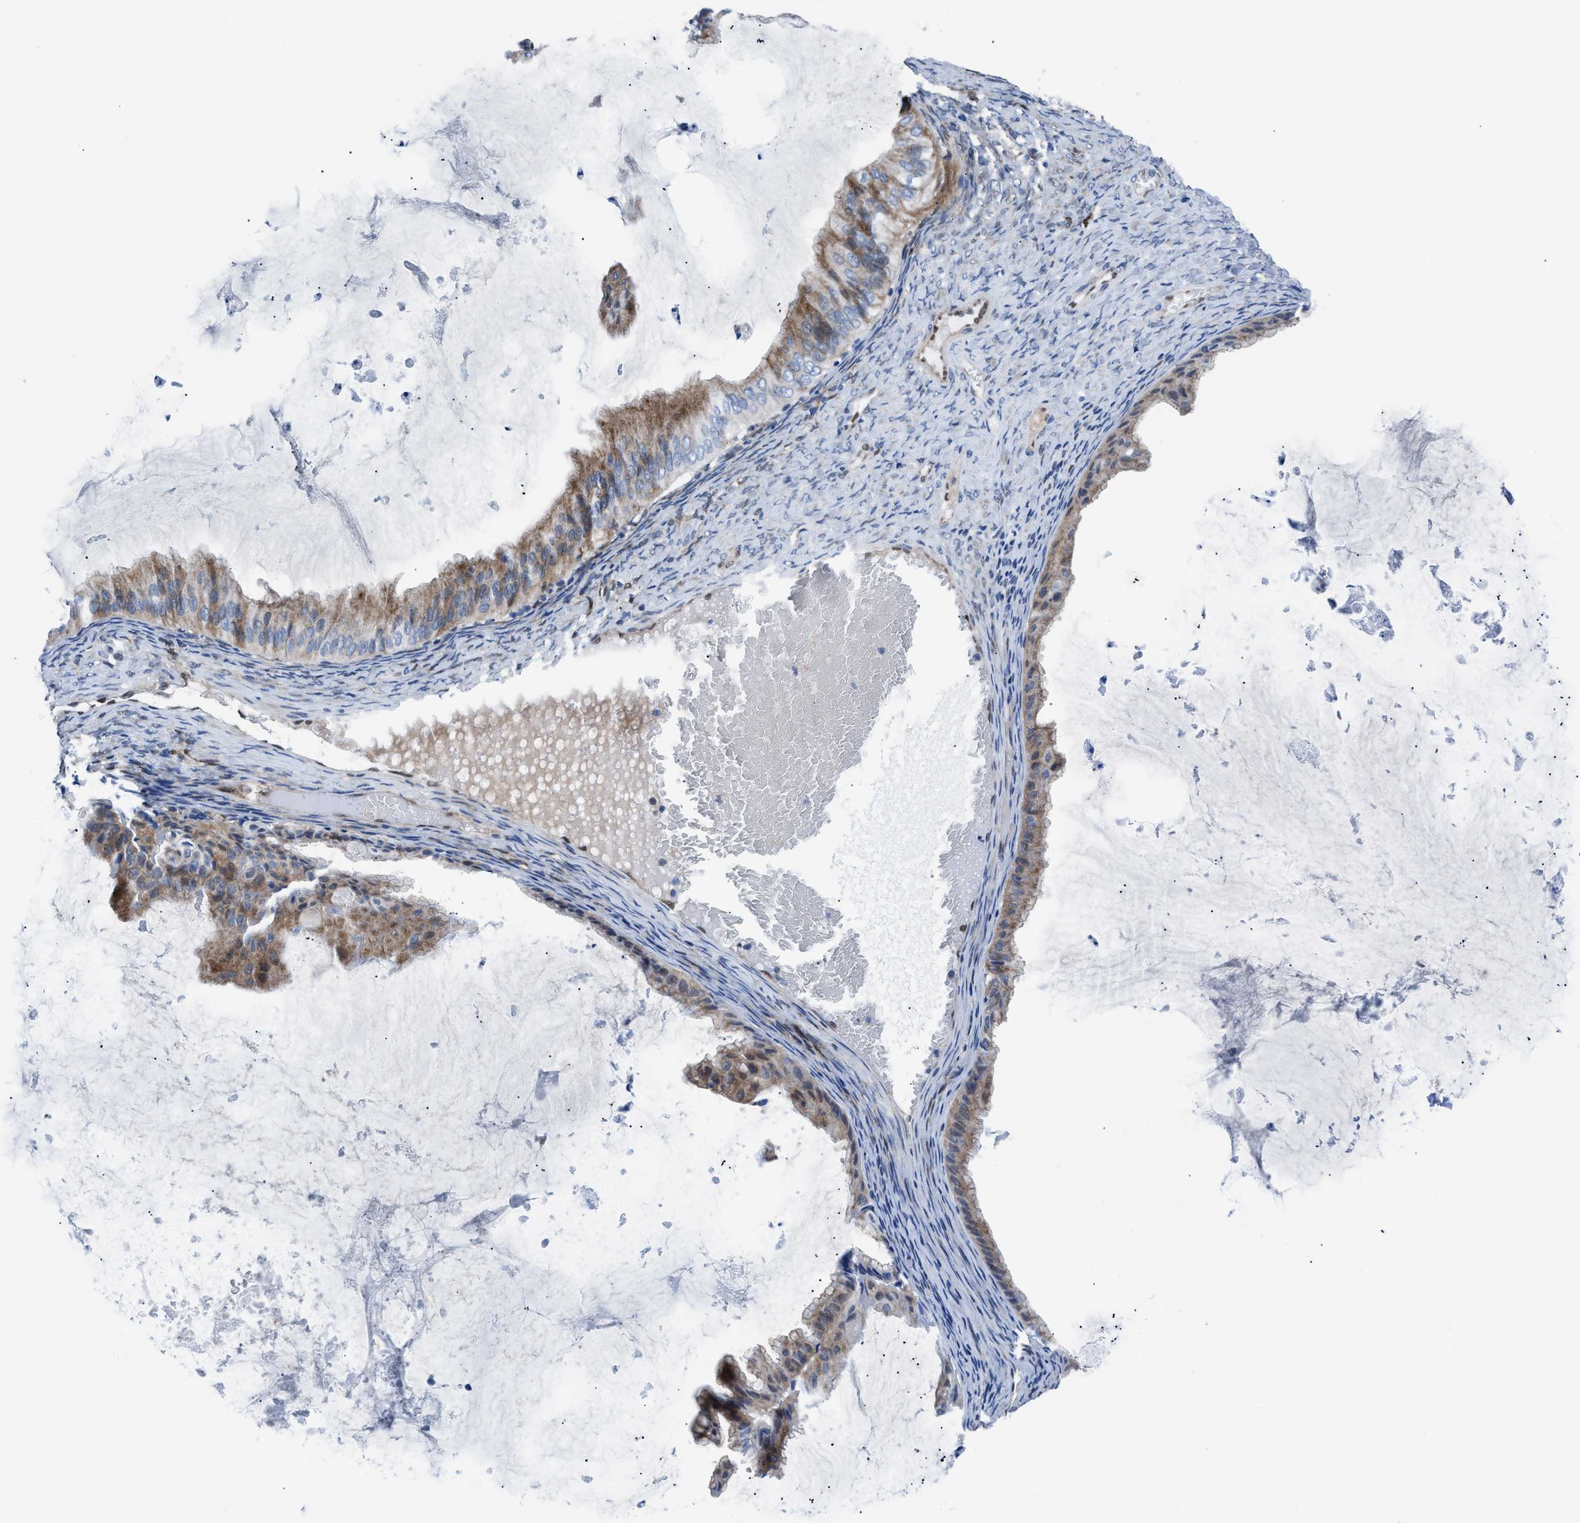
{"staining": {"intensity": "moderate", "quantity": "25%-75%", "location": "cytoplasmic/membranous"}, "tissue": "ovarian cancer", "cell_type": "Tumor cells", "image_type": "cancer", "snomed": [{"axis": "morphology", "description": "Cystadenocarcinoma, mucinous, NOS"}, {"axis": "topography", "description": "Ovary"}], "caption": "Immunohistochemical staining of ovarian cancer (mucinous cystadenocarcinoma) reveals medium levels of moderate cytoplasmic/membranous positivity in about 25%-75% of tumor cells.", "gene": "LMO2", "patient": {"sex": "female", "age": 61}}